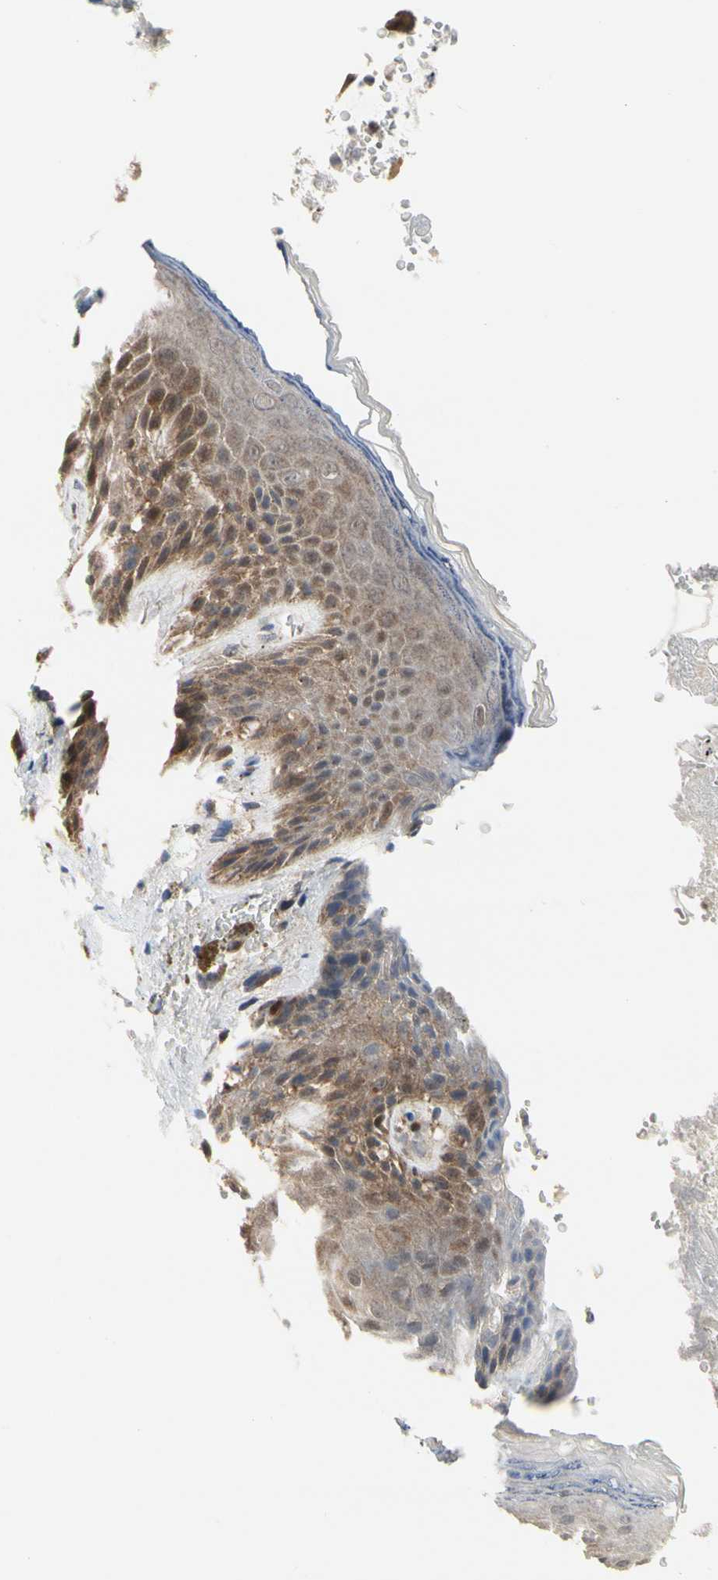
{"staining": {"intensity": "moderate", "quantity": ">75%", "location": "cytoplasmic/membranous"}, "tissue": "skin", "cell_type": "Epidermal cells", "image_type": "normal", "snomed": [{"axis": "morphology", "description": "Normal tissue, NOS"}, {"axis": "topography", "description": "Anal"}], "caption": "This photomicrograph displays immunohistochemistry staining of benign skin, with medium moderate cytoplasmic/membranous staining in approximately >75% of epidermal cells.", "gene": "CDK5", "patient": {"sex": "female", "age": 46}}